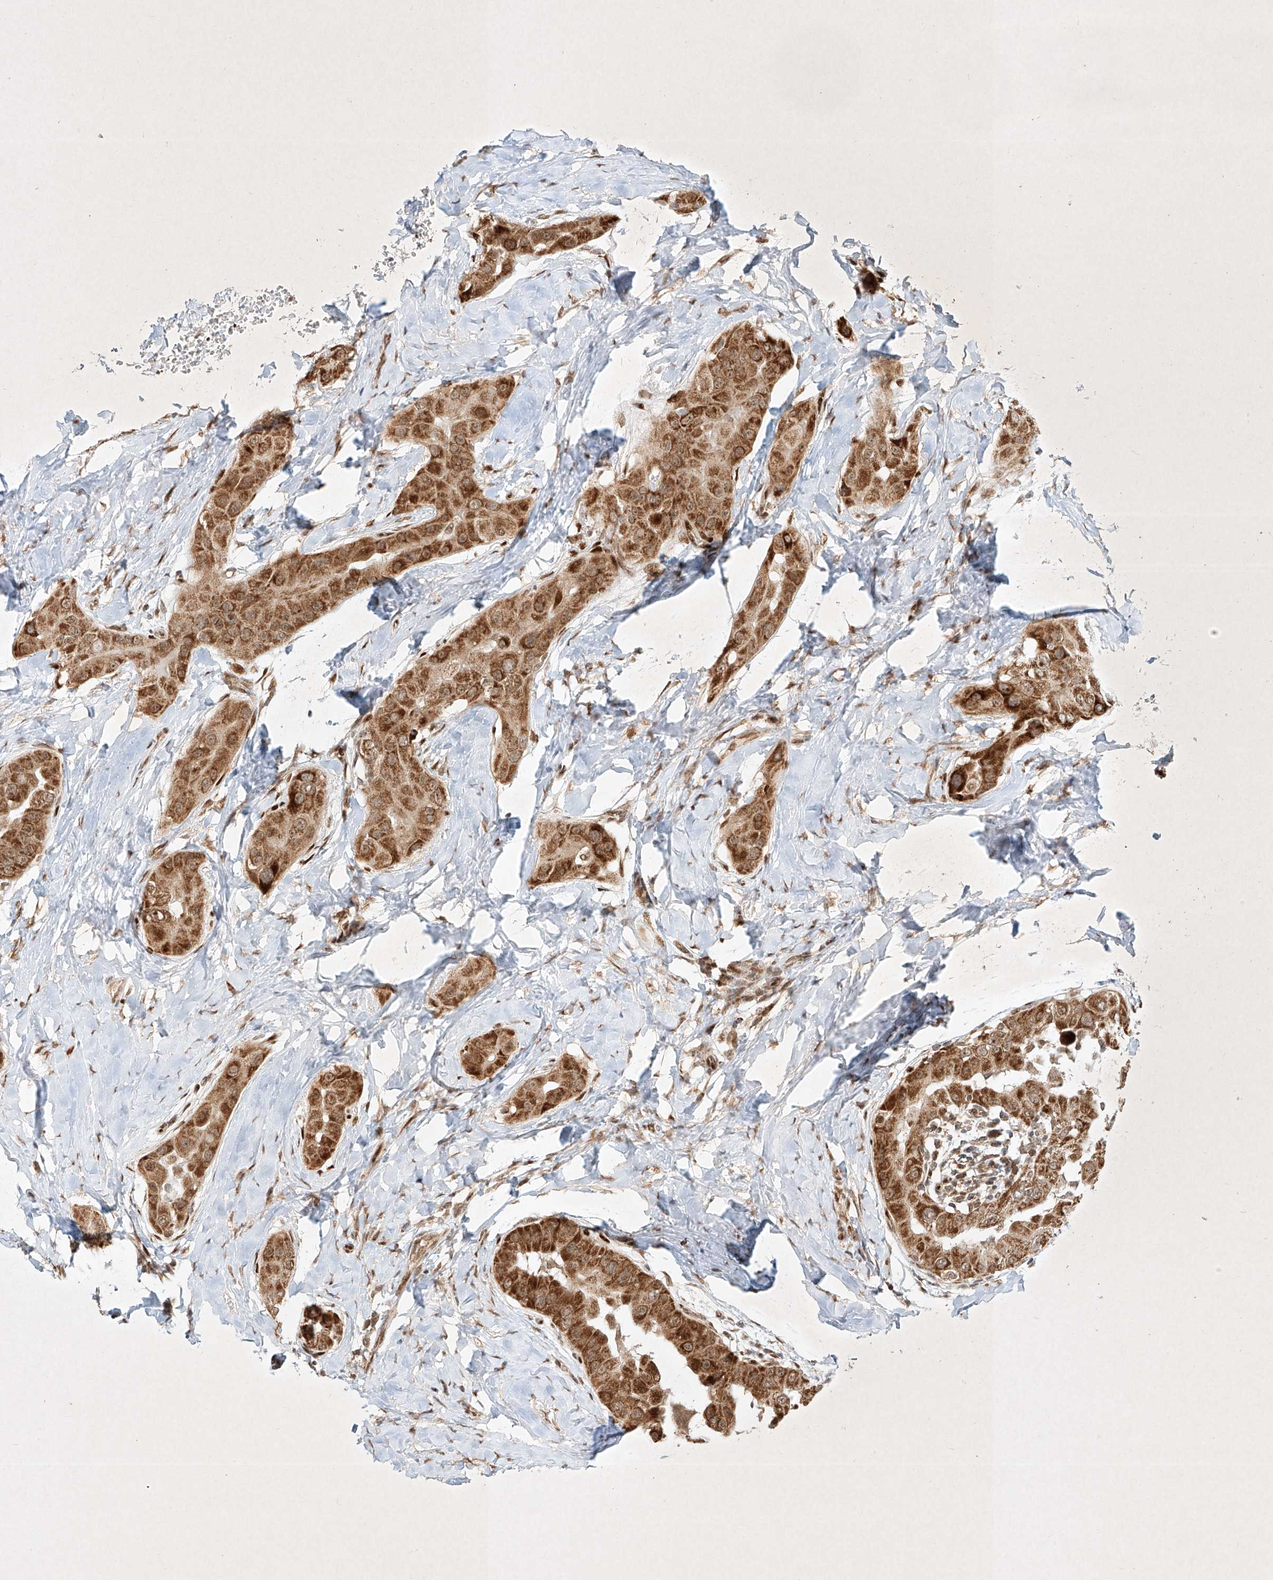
{"staining": {"intensity": "strong", "quantity": ">75%", "location": "cytoplasmic/membranous"}, "tissue": "thyroid cancer", "cell_type": "Tumor cells", "image_type": "cancer", "snomed": [{"axis": "morphology", "description": "Papillary adenocarcinoma, NOS"}, {"axis": "topography", "description": "Thyroid gland"}], "caption": "IHC of human thyroid cancer exhibits high levels of strong cytoplasmic/membranous expression in about >75% of tumor cells.", "gene": "EPG5", "patient": {"sex": "male", "age": 33}}